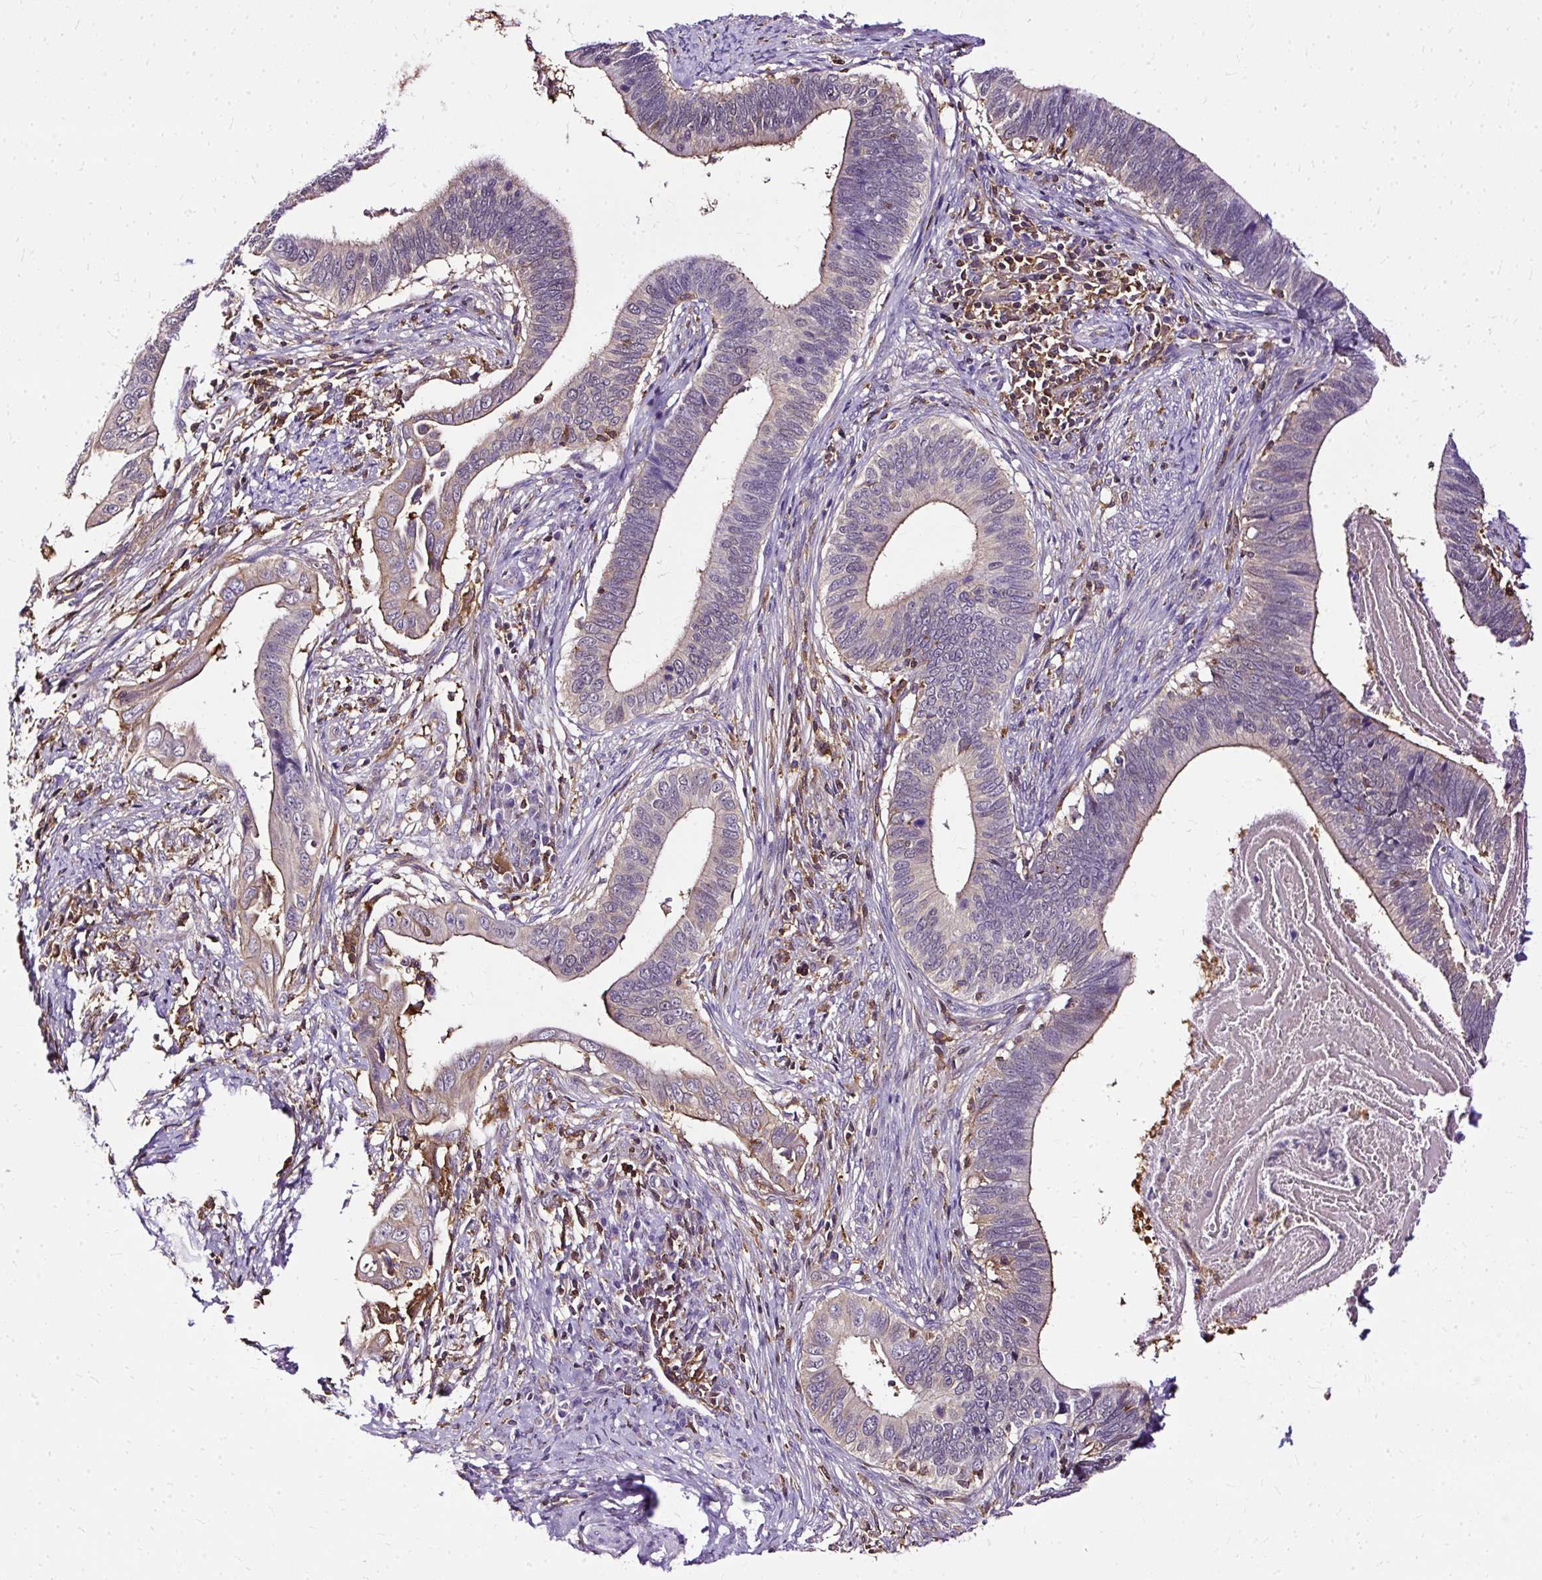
{"staining": {"intensity": "weak", "quantity": "<25%", "location": "cytoplasmic/membranous"}, "tissue": "cervical cancer", "cell_type": "Tumor cells", "image_type": "cancer", "snomed": [{"axis": "morphology", "description": "Adenocarcinoma, NOS"}, {"axis": "topography", "description": "Cervix"}], "caption": "High power microscopy photomicrograph of an IHC photomicrograph of cervical cancer, revealing no significant staining in tumor cells. (Stains: DAB immunohistochemistry with hematoxylin counter stain, Microscopy: brightfield microscopy at high magnification).", "gene": "TWF2", "patient": {"sex": "female", "age": 42}}